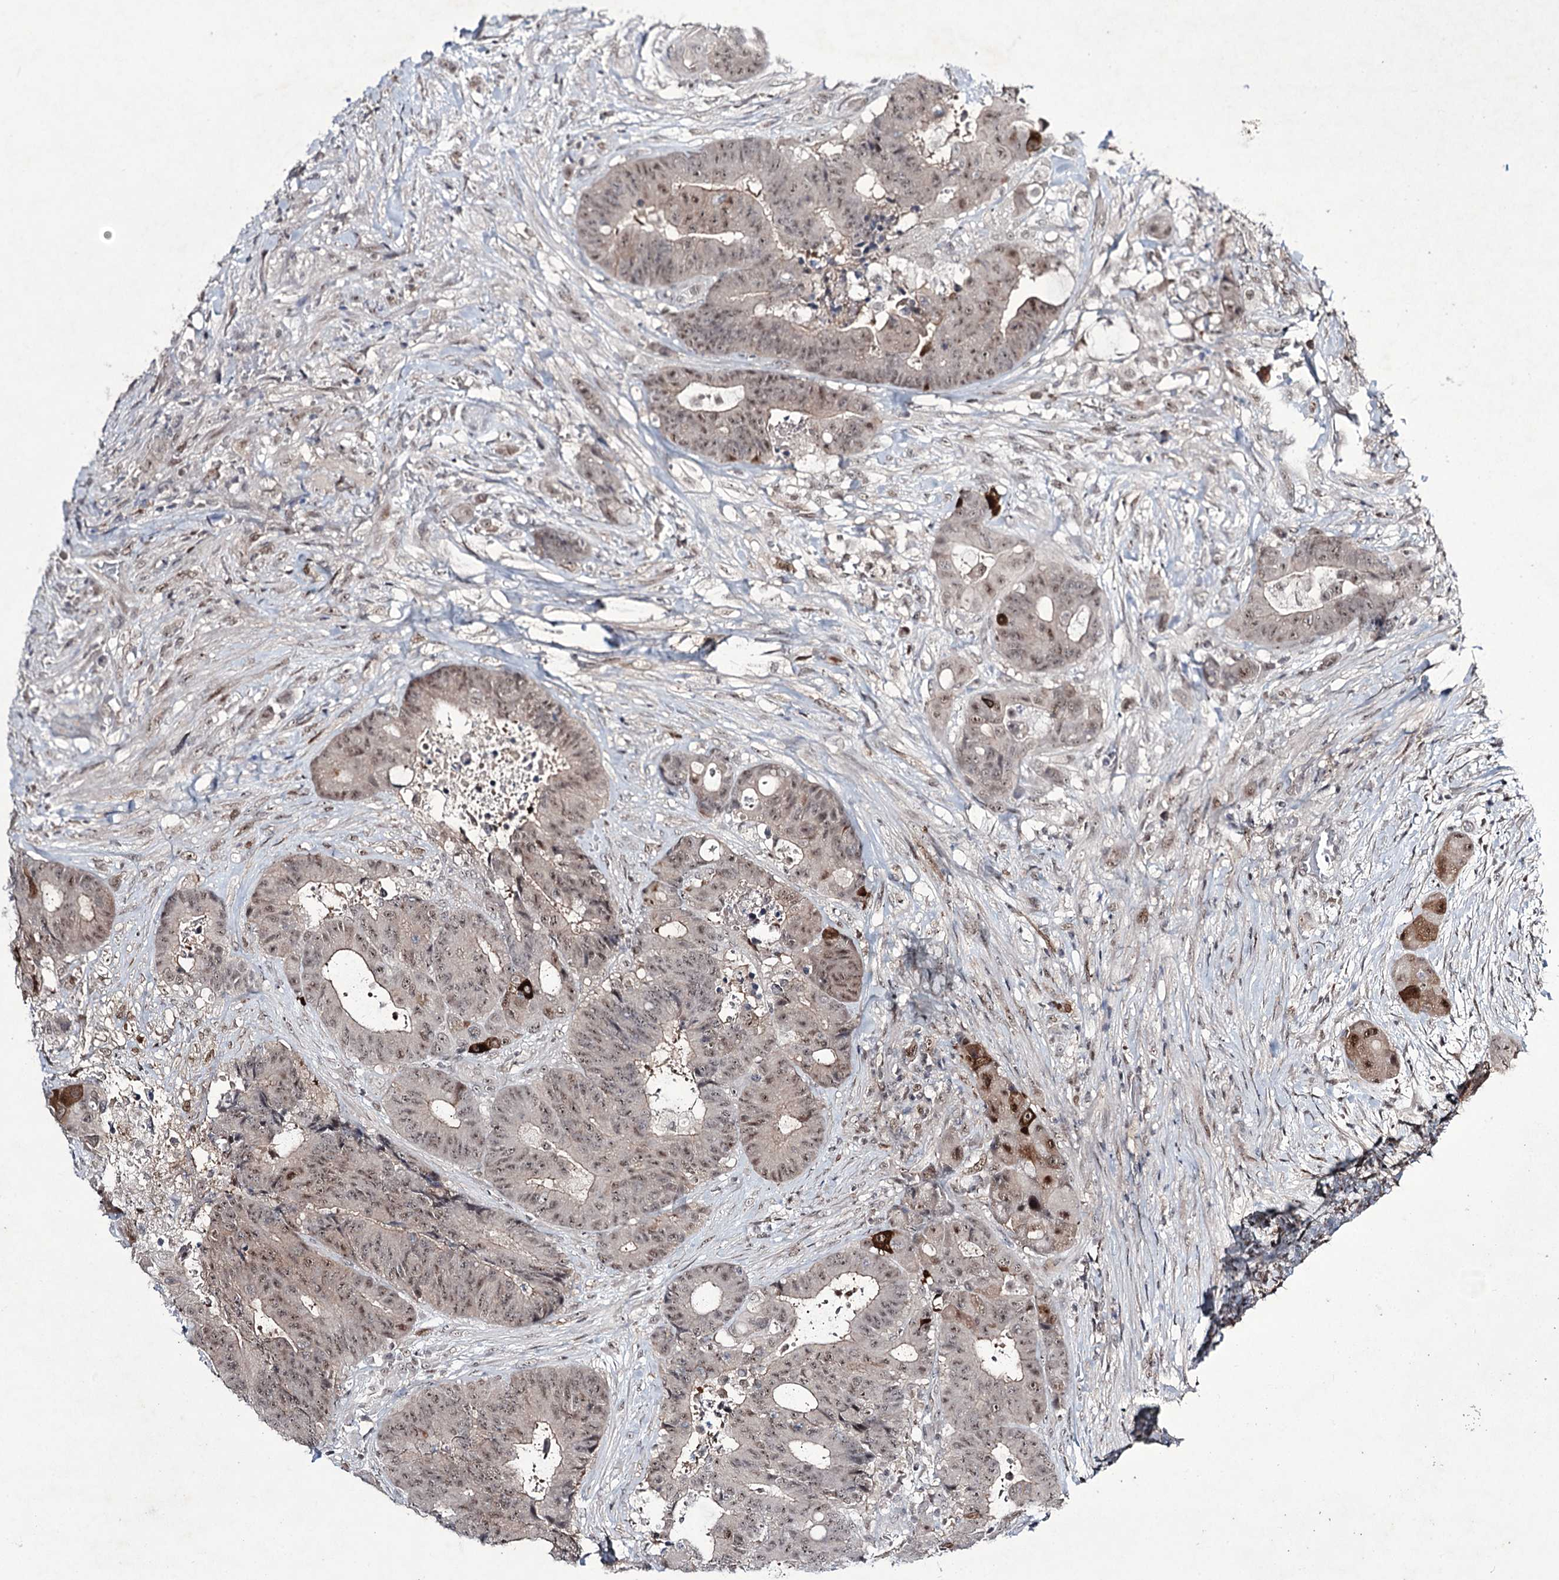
{"staining": {"intensity": "weak", "quantity": ">75%", "location": "nuclear"}, "tissue": "colorectal cancer", "cell_type": "Tumor cells", "image_type": "cancer", "snomed": [{"axis": "morphology", "description": "Adenocarcinoma, NOS"}, {"axis": "topography", "description": "Rectum"}], "caption": "This is an image of immunohistochemistry (IHC) staining of colorectal adenocarcinoma, which shows weak positivity in the nuclear of tumor cells.", "gene": "HOXC11", "patient": {"sex": "male", "age": 69}}